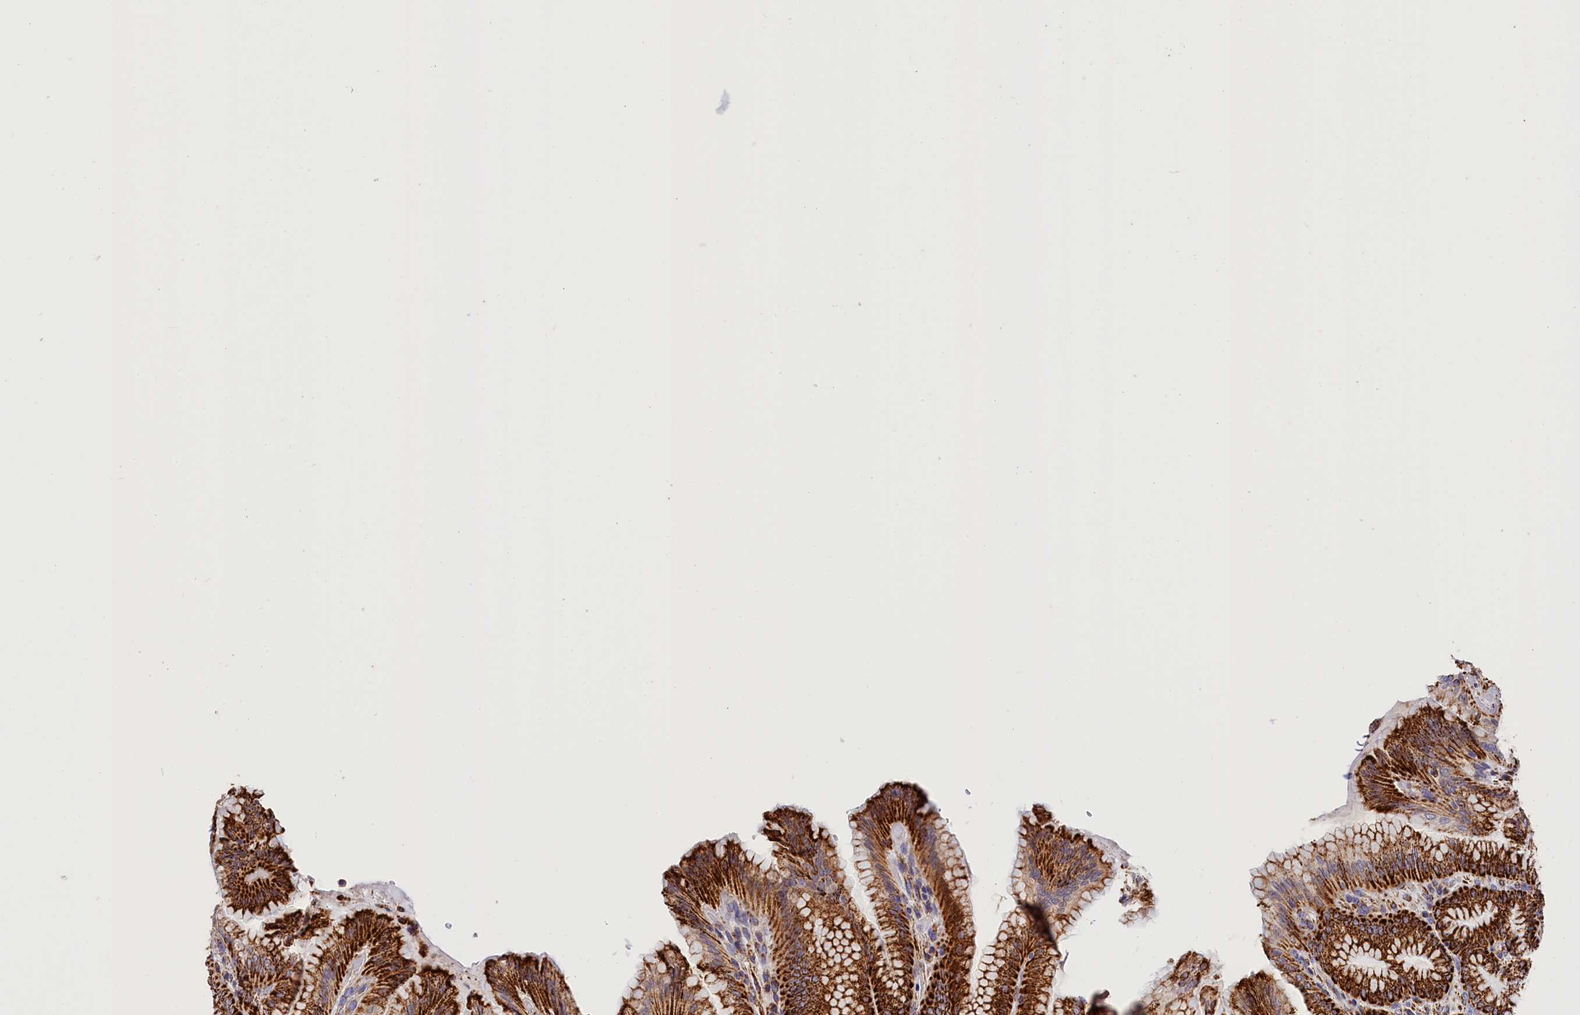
{"staining": {"intensity": "strong", "quantity": ">75%", "location": "cytoplasmic/membranous"}, "tissue": "stomach", "cell_type": "Glandular cells", "image_type": "normal", "snomed": [{"axis": "morphology", "description": "Normal tissue, NOS"}, {"axis": "topography", "description": "Stomach, upper"}, {"axis": "topography", "description": "Stomach, lower"}], "caption": "Immunohistochemistry (DAB) staining of normal stomach reveals strong cytoplasmic/membranous protein positivity in approximately >75% of glandular cells.", "gene": "AKTIP", "patient": {"sex": "female", "age": 76}}